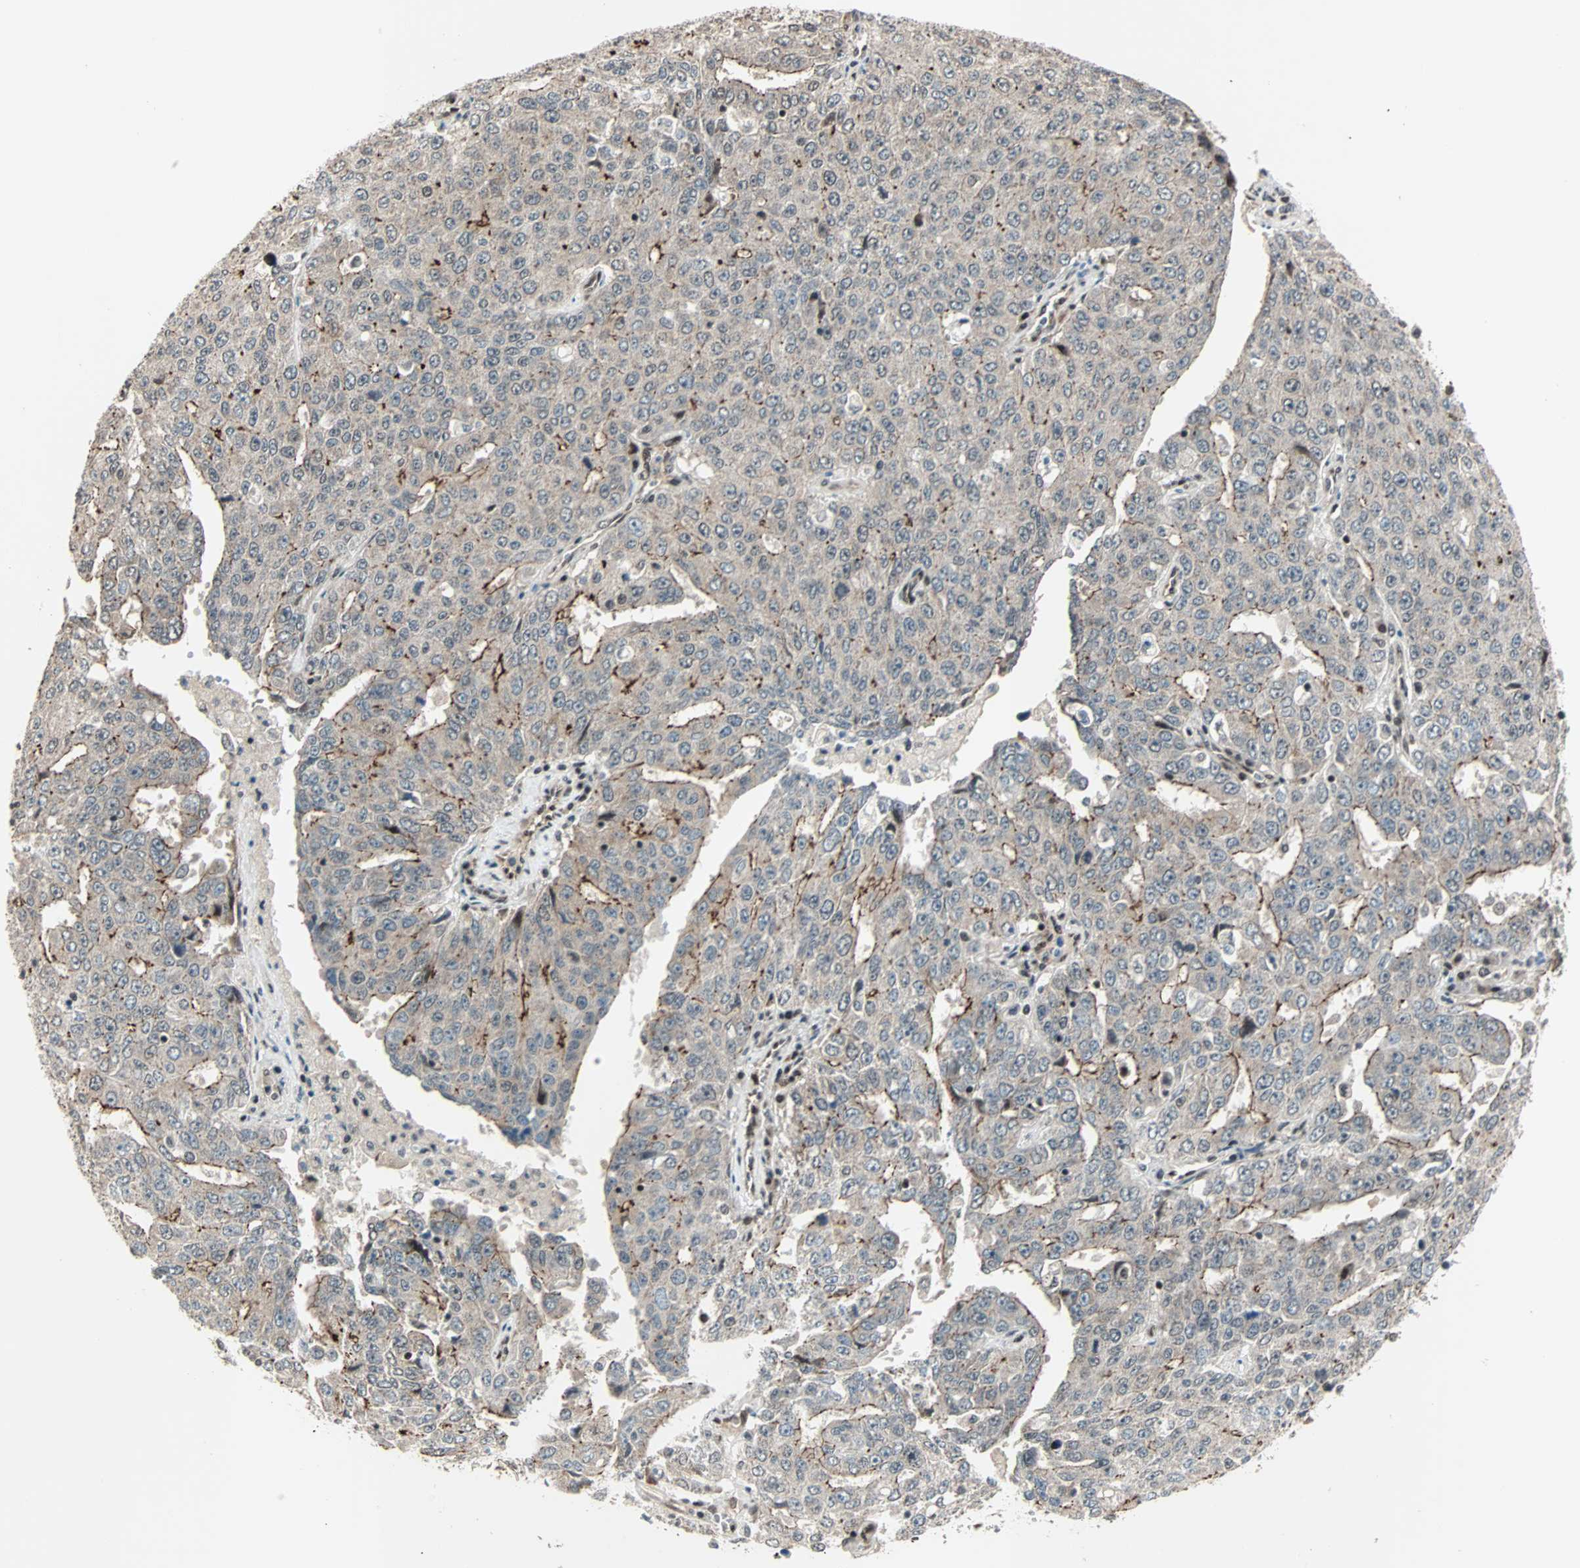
{"staining": {"intensity": "moderate", "quantity": "<25%", "location": "cytoplasmic/membranous"}, "tissue": "ovarian cancer", "cell_type": "Tumor cells", "image_type": "cancer", "snomed": [{"axis": "morphology", "description": "Carcinoma, endometroid"}, {"axis": "topography", "description": "Ovary"}], "caption": "This histopathology image exhibits endometroid carcinoma (ovarian) stained with immunohistochemistry to label a protein in brown. The cytoplasmic/membranous of tumor cells show moderate positivity for the protein. Nuclei are counter-stained blue.", "gene": "CBX4", "patient": {"sex": "female", "age": 62}}